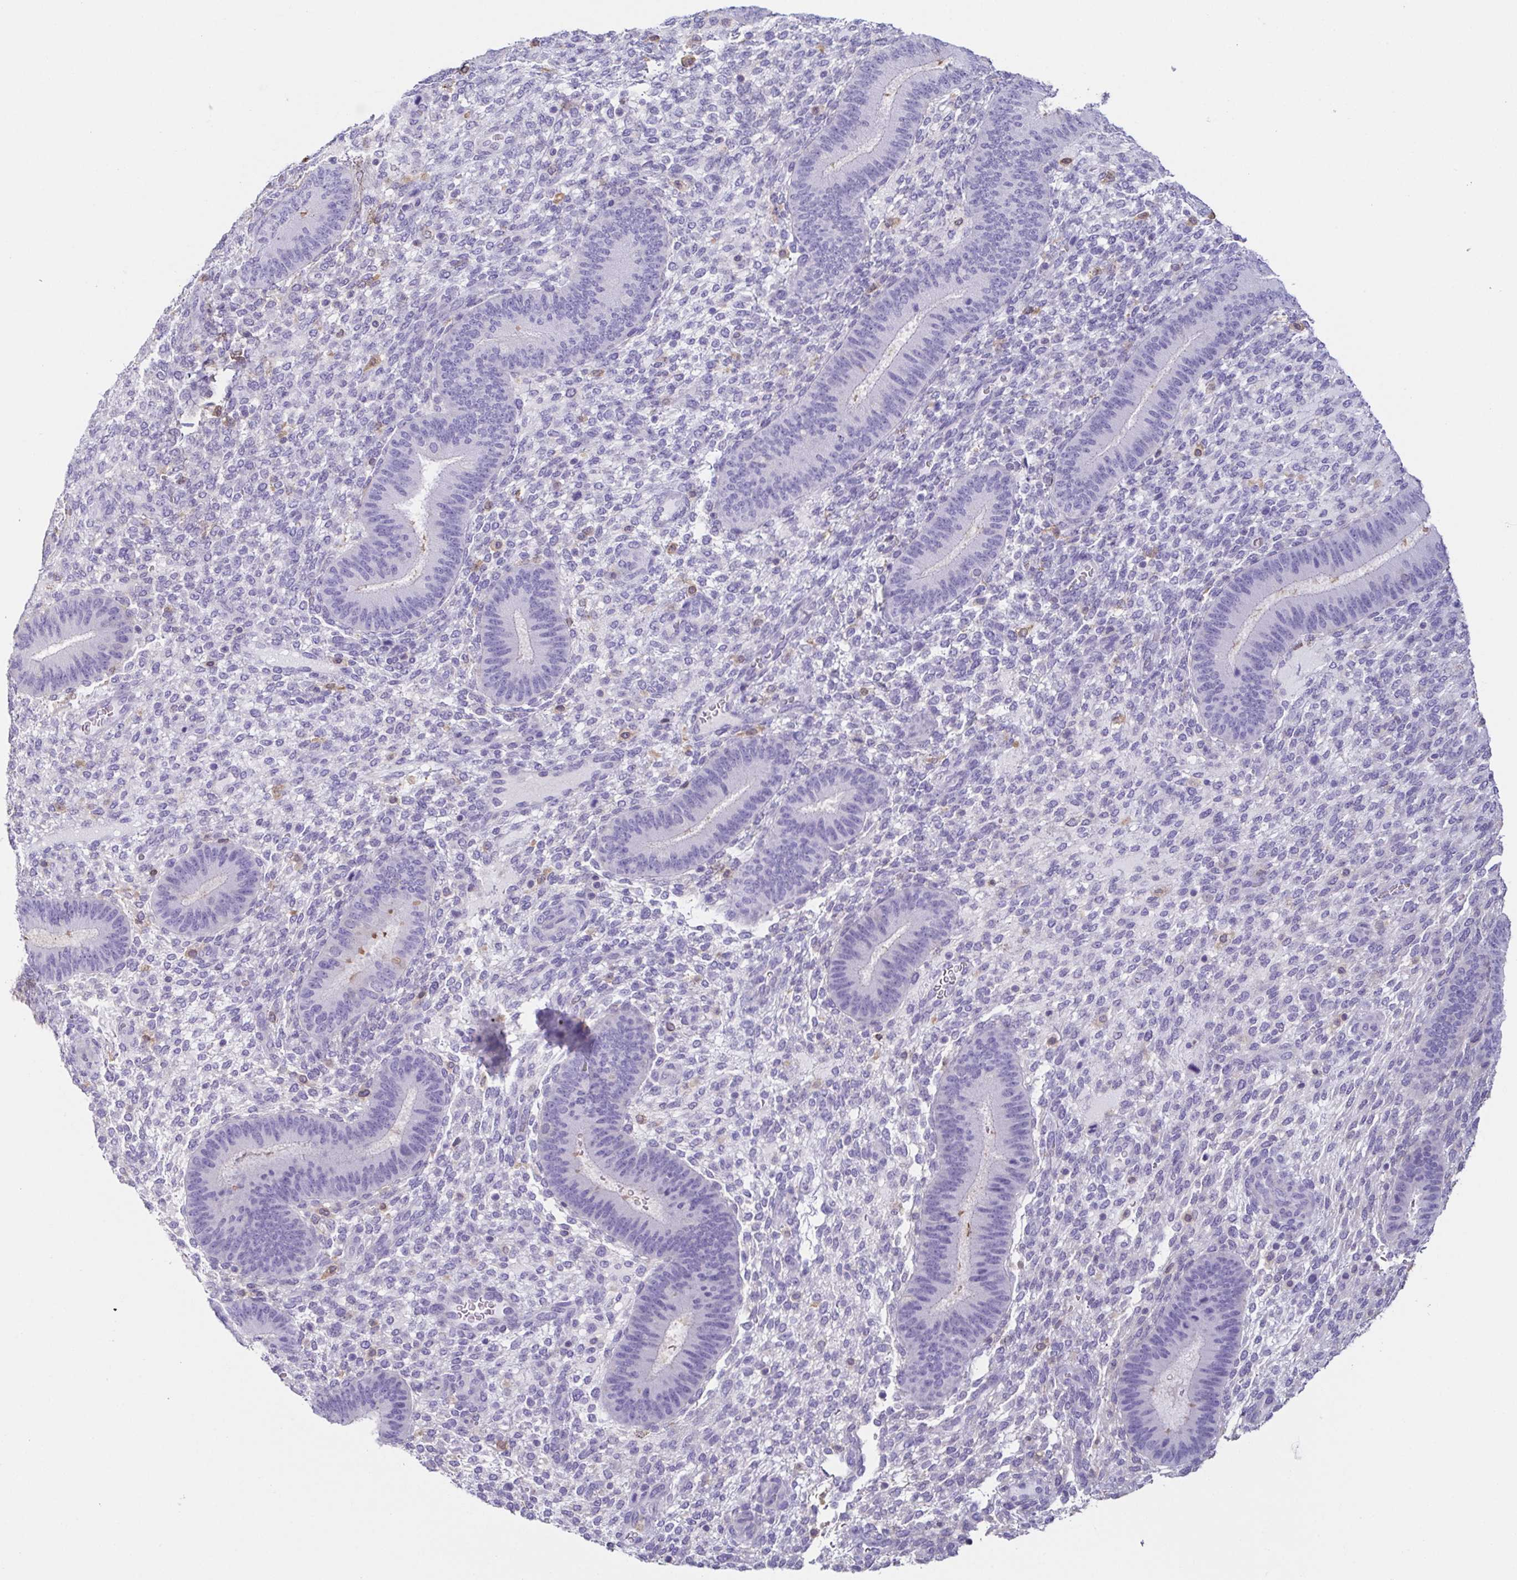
{"staining": {"intensity": "weak", "quantity": "<25%", "location": "cytoplasmic/membranous"}, "tissue": "endometrium", "cell_type": "Cells in endometrial stroma", "image_type": "normal", "snomed": [{"axis": "morphology", "description": "Normal tissue, NOS"}, {"axis": "topography", "description": "Endometrium"}], "caption": "The photomicrograph exhibits no significant staining in cells in endometrial stroma of endometrium.", "gene": "ANXA10", "patient": {"sex": "female", "age": 39}}